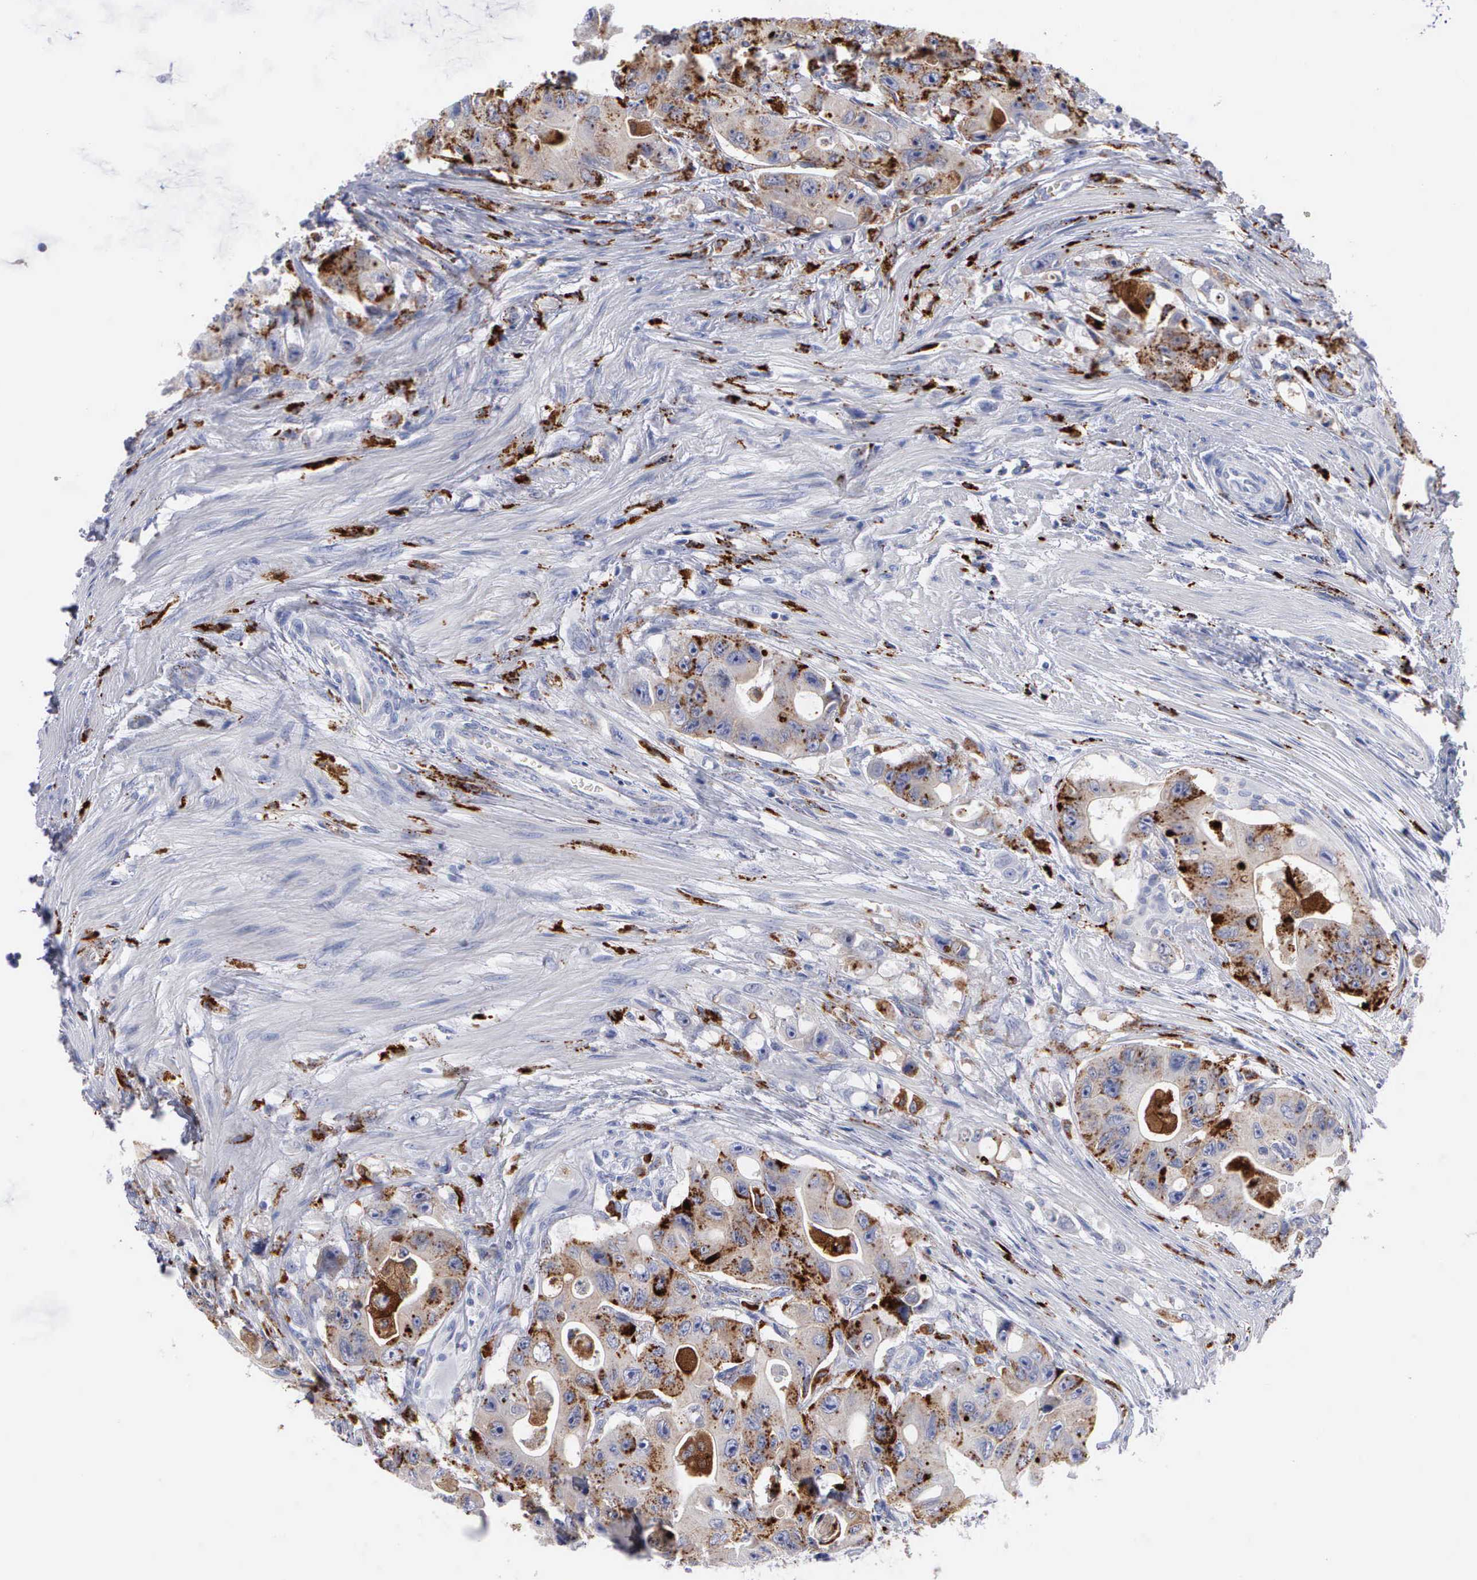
{"staining": {"intensity": "moderate", "quantity": ">75%", "location": "cytoplasmic/membranous"}, "tissue": "colorectal cancer", "cell_type": "Tumor cells", "image_type": "cancer", "snomed": [{"axis": "morphology", "description": "Adenocarcinoma, NOS"}, {"axis": "topography", "description": "Colon"}], "caption": "Colorectal cancer stained with a protein marker displays moderate staining in tumor cells.", "gene": "CTSH", "patient": {"sex": "female", "age": 46}}